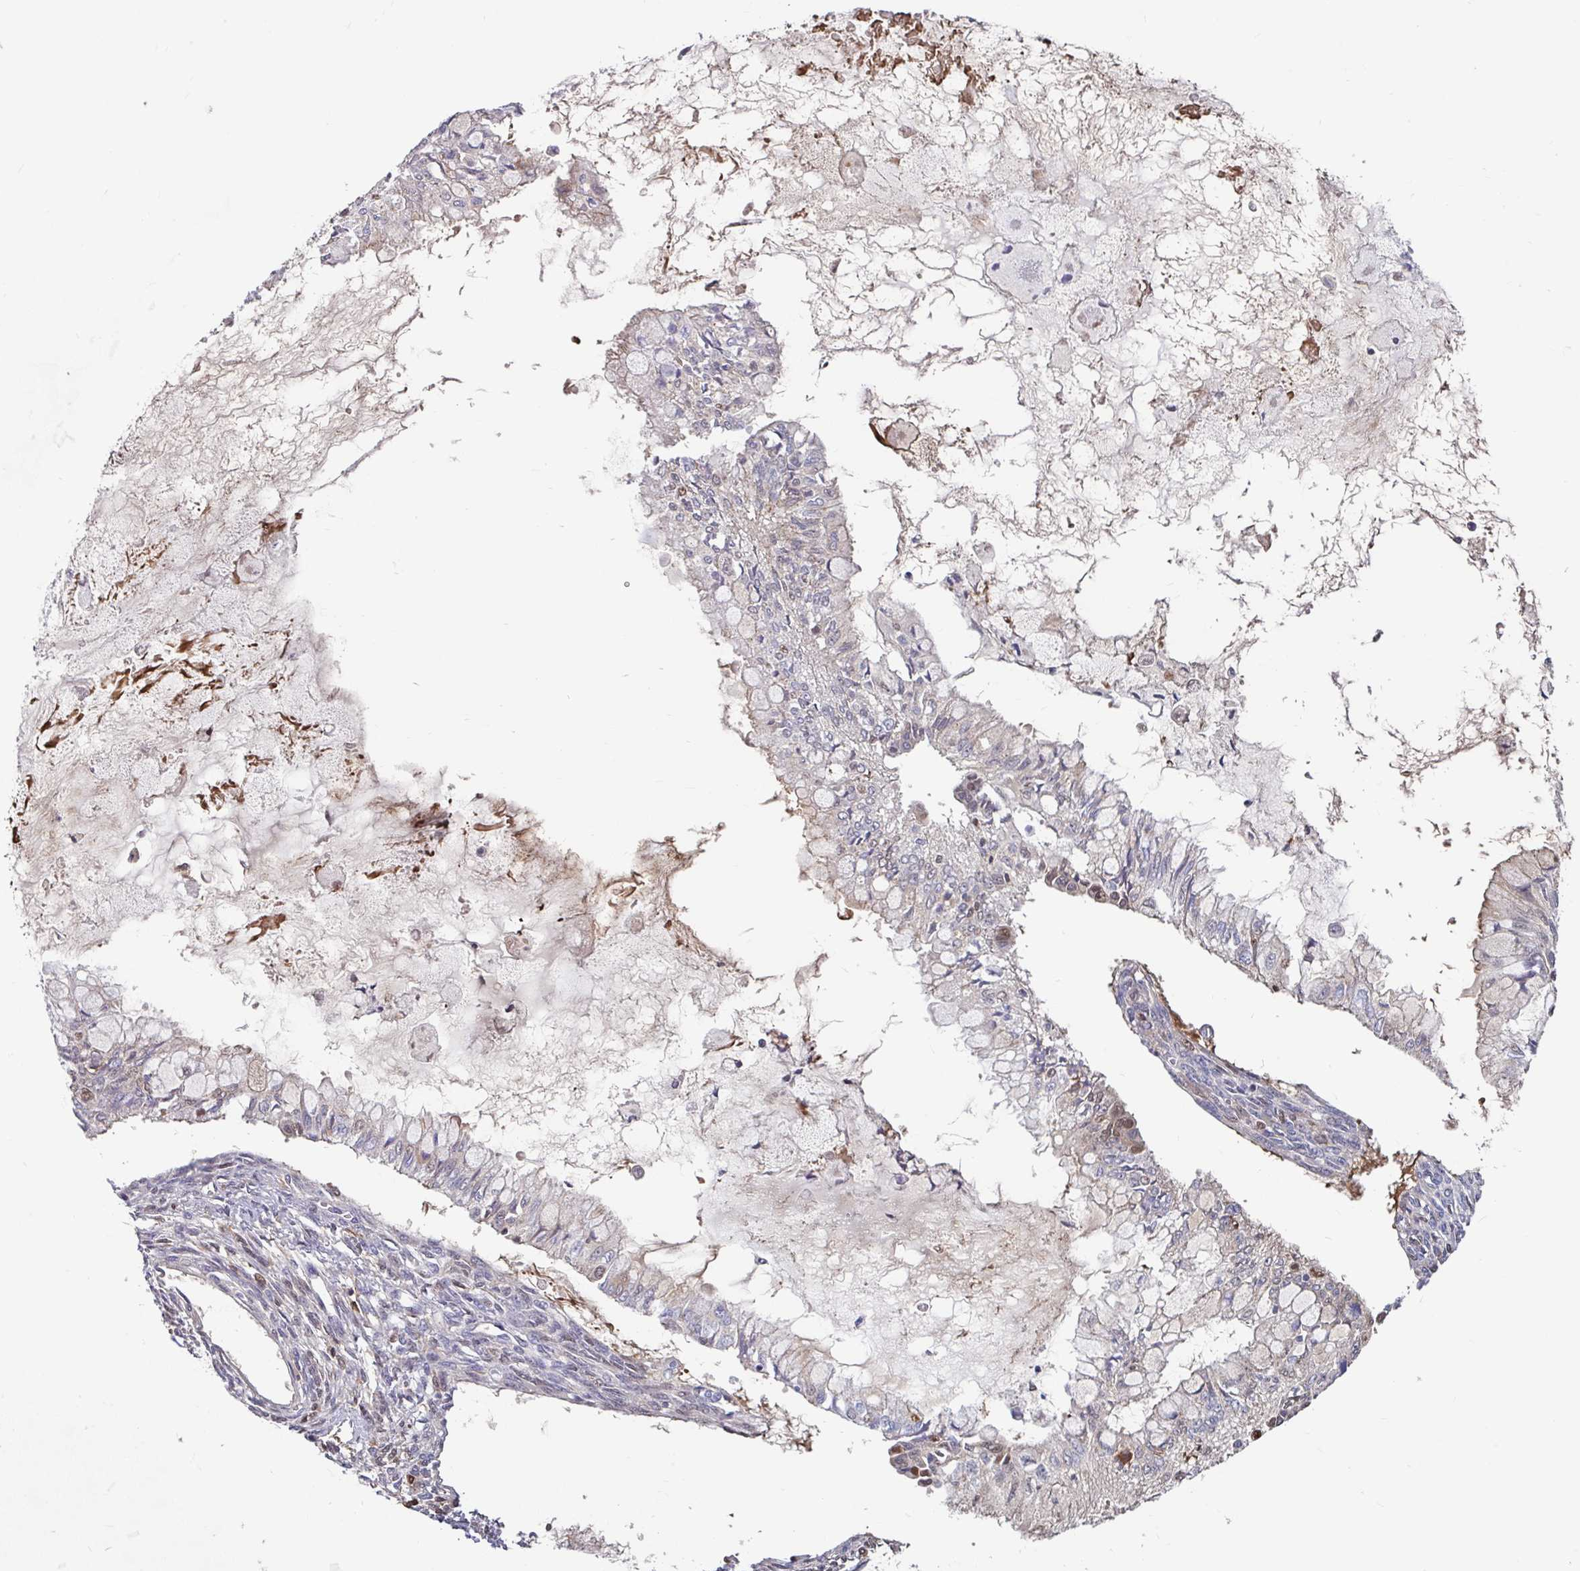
{"staining": {"intensity": "negative", "quantity": "none", "location": "none"}, "tissue": "ovarian cancer", "cell_type": "Tumor cells", "image_type": "cancer", "snomed": [{"axis": "morphology", "description": "Cystadenocarcinoma, mucinous, NOS"}, {"axis": "topography", "description": "Ovary"}], "caption": "This is an IHC photomicrograph of ovarian cancer. There is no staining in tumor cells.", "gene": "BLVRA", "patient": {"sex": "female", "age": 34}}